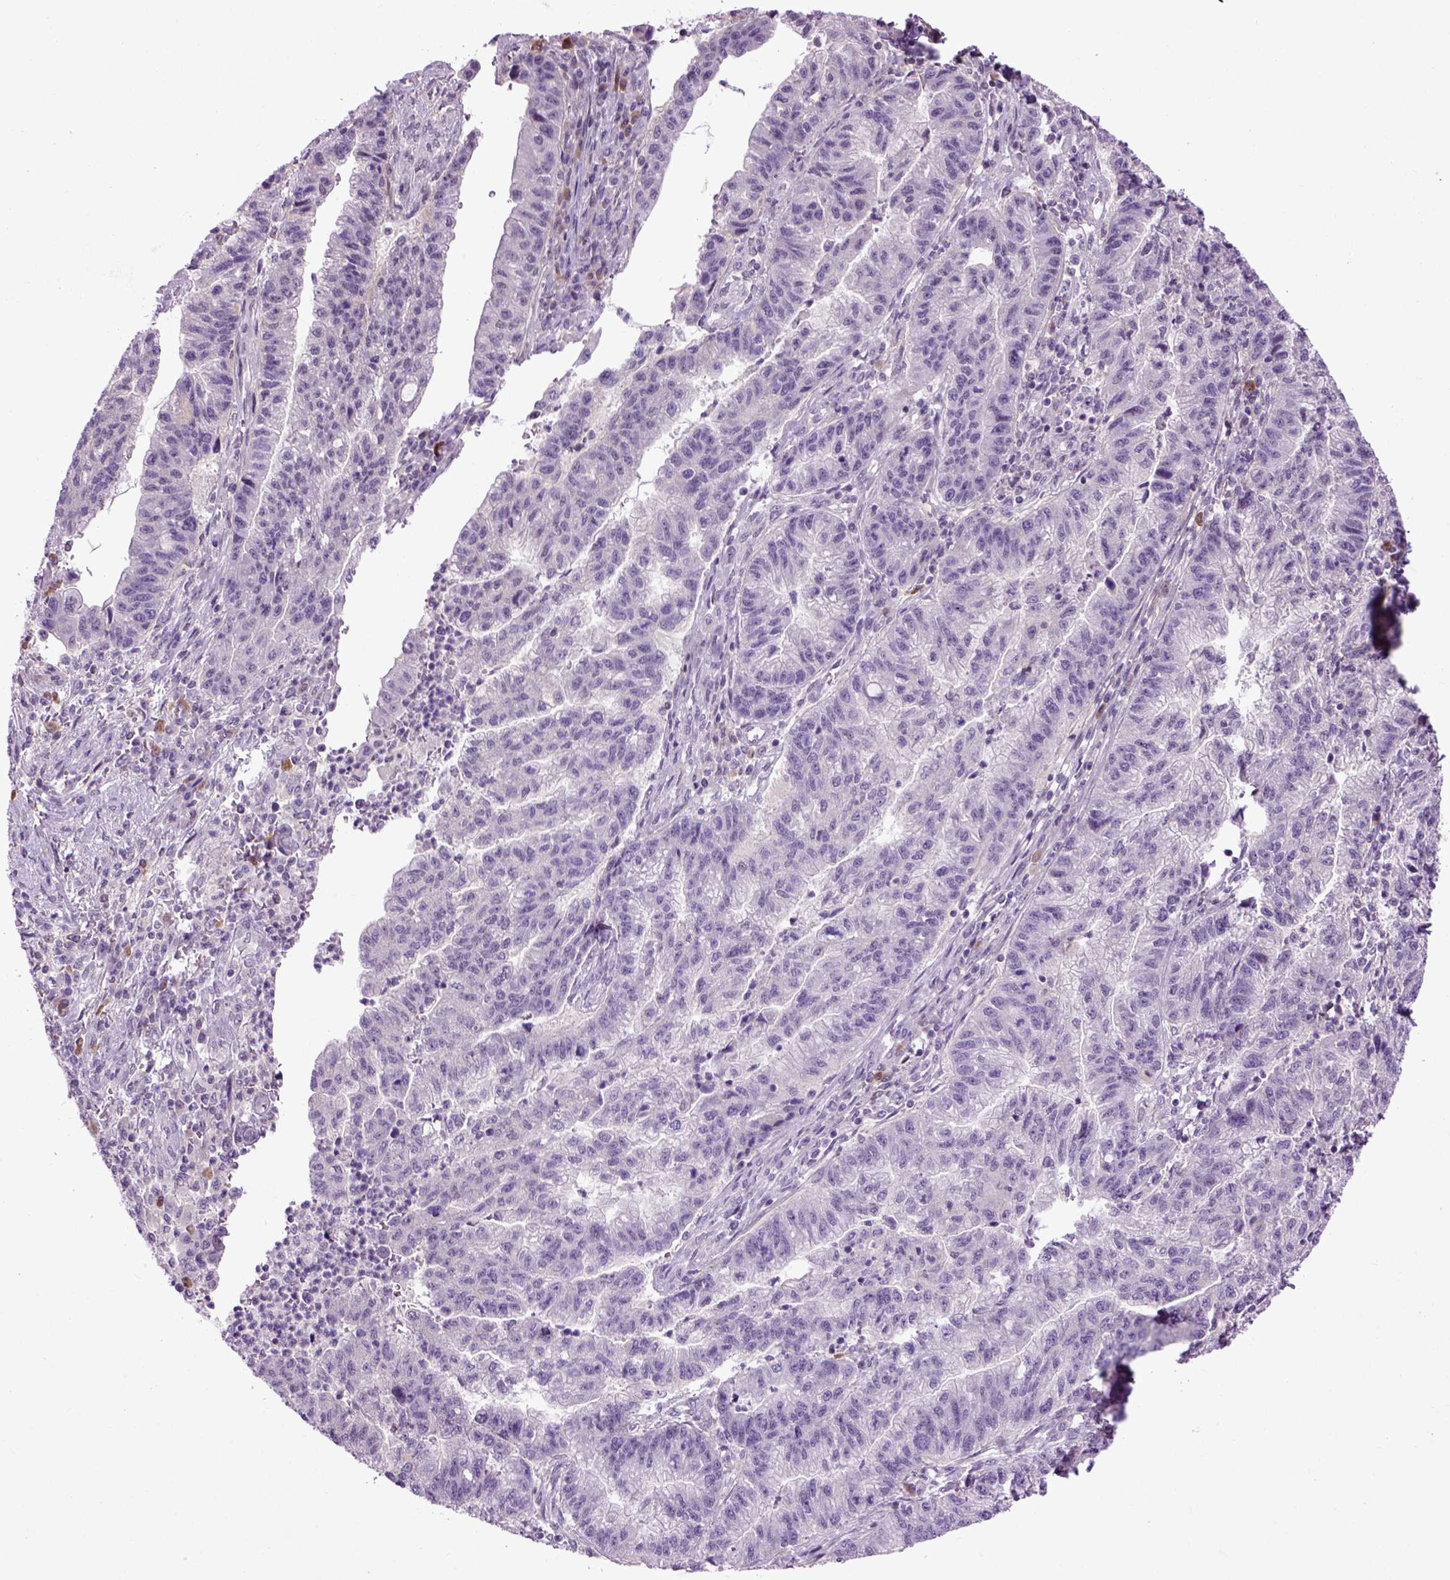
{"staining": {"intensity": "negative", "quantity": "none", "location": "none"}, "tissue": "stomach cancer", "cell_type": "Tumor cells", "image_type": "cancer", "snomed": [{"axis": "morphology", "description": "Adenocarcinoma, NOS"}, {"axis": "topography", "description": "Stomach"}], "caption": "Tumor cells show no significant expression in stomach cancer (adenocarcinoma).", "gene": "EMILIN3", "patient": {"sex": "male", "age": 83}}